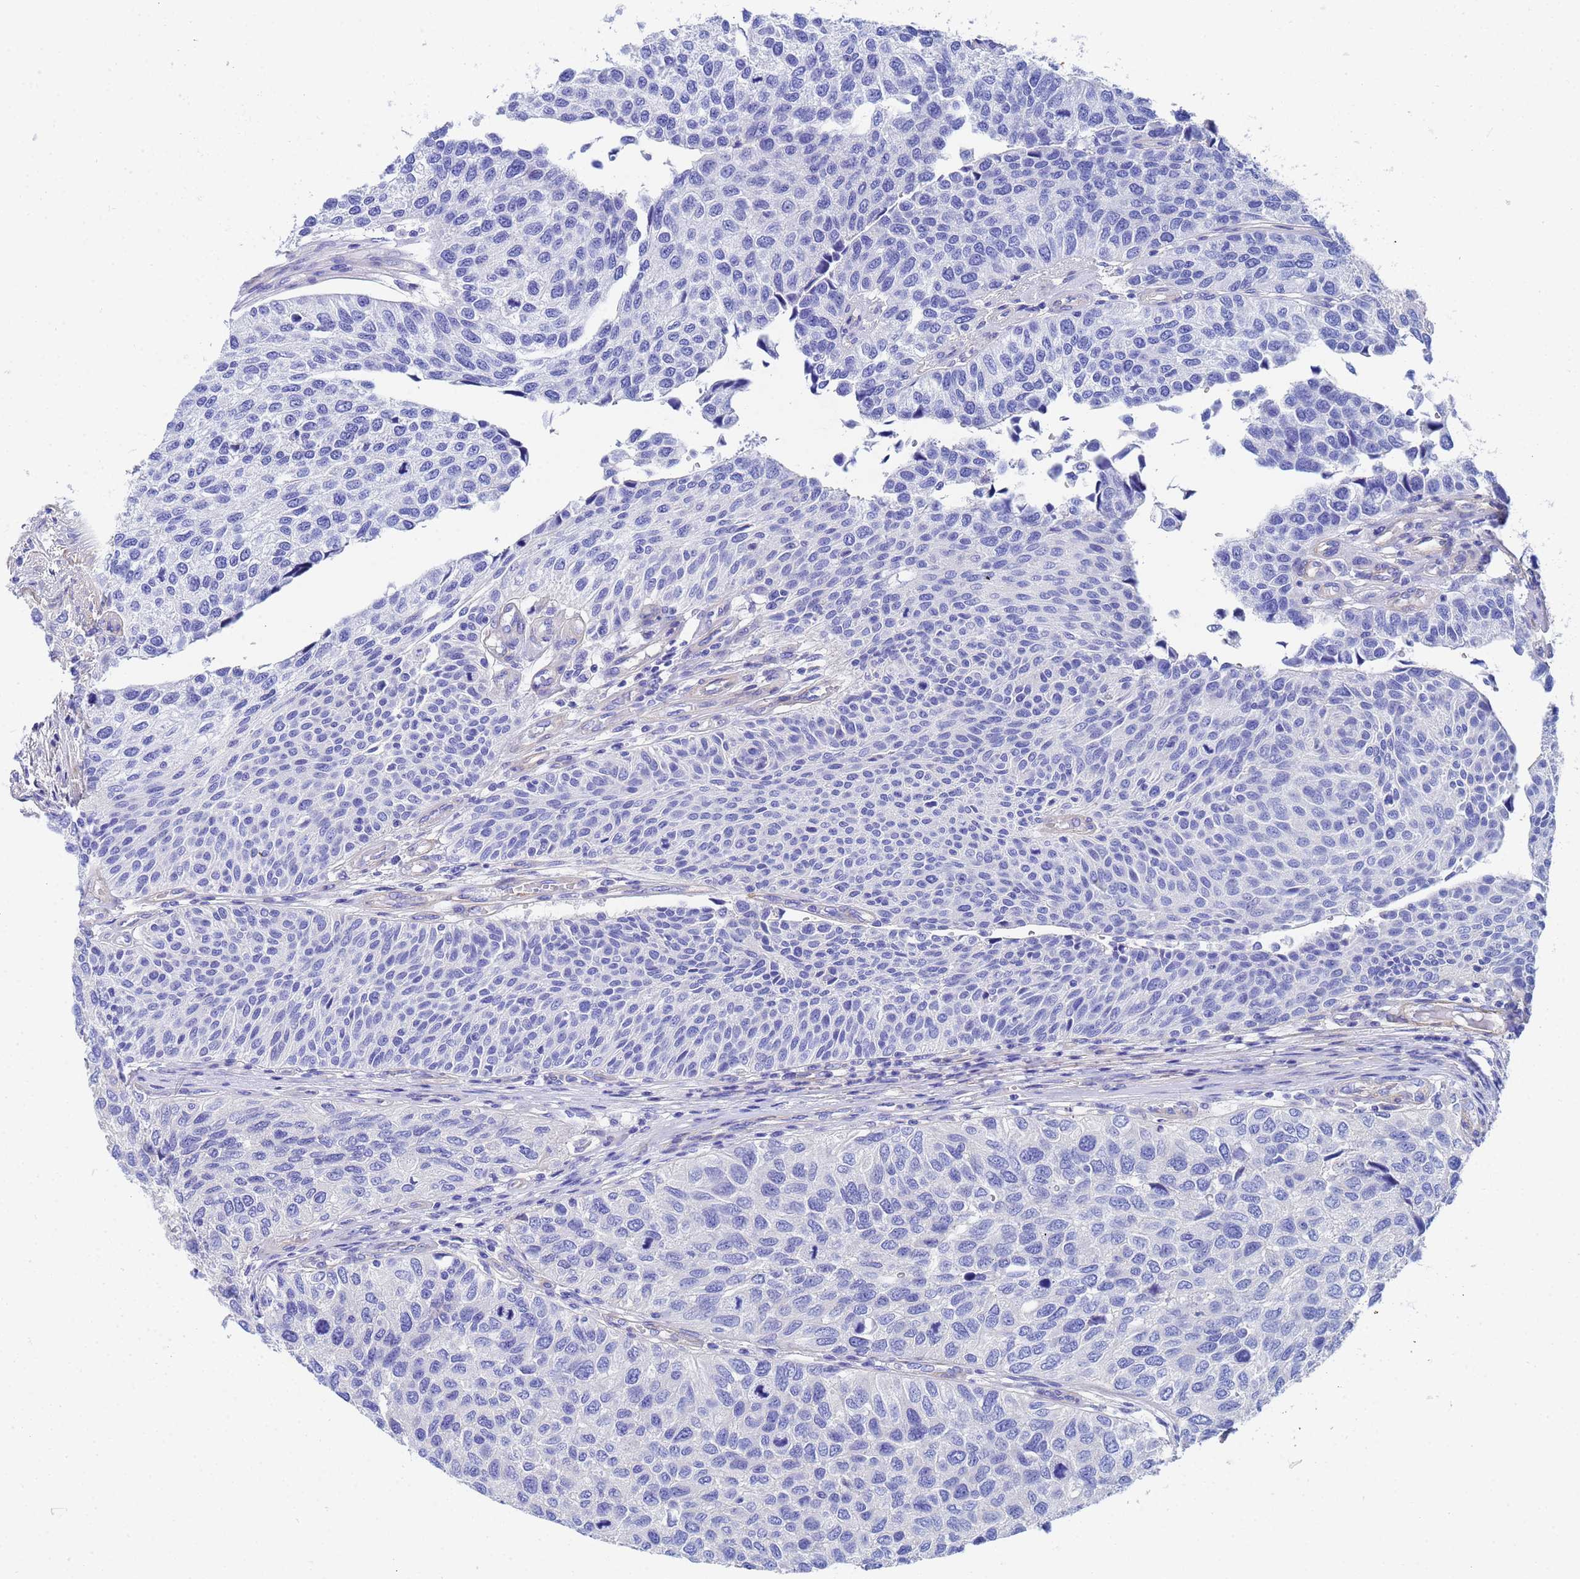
{"staining": {"intensity": "negative", "quantity": "none", "location": "none"}, "tissue": "urothelial cancer", "cell_type": "Tumor cells", "image_type": "cancer", "snomed": [{"axis": "morphology", "description": "Urothelial carcinoma, NOS"}, {"axis": "topography", "description": "Urinary bladder"}], "caption": "The immunohistochemistry (IHC) photomicrograph has no significant positivity in tumor cells of urothelial cancer tissue. (DAB (3,3'-diaminobenzidine) immunohistochemistry, high magnification).", "gene": "CST4", "patient": {"sex": "male", "age": 55}}